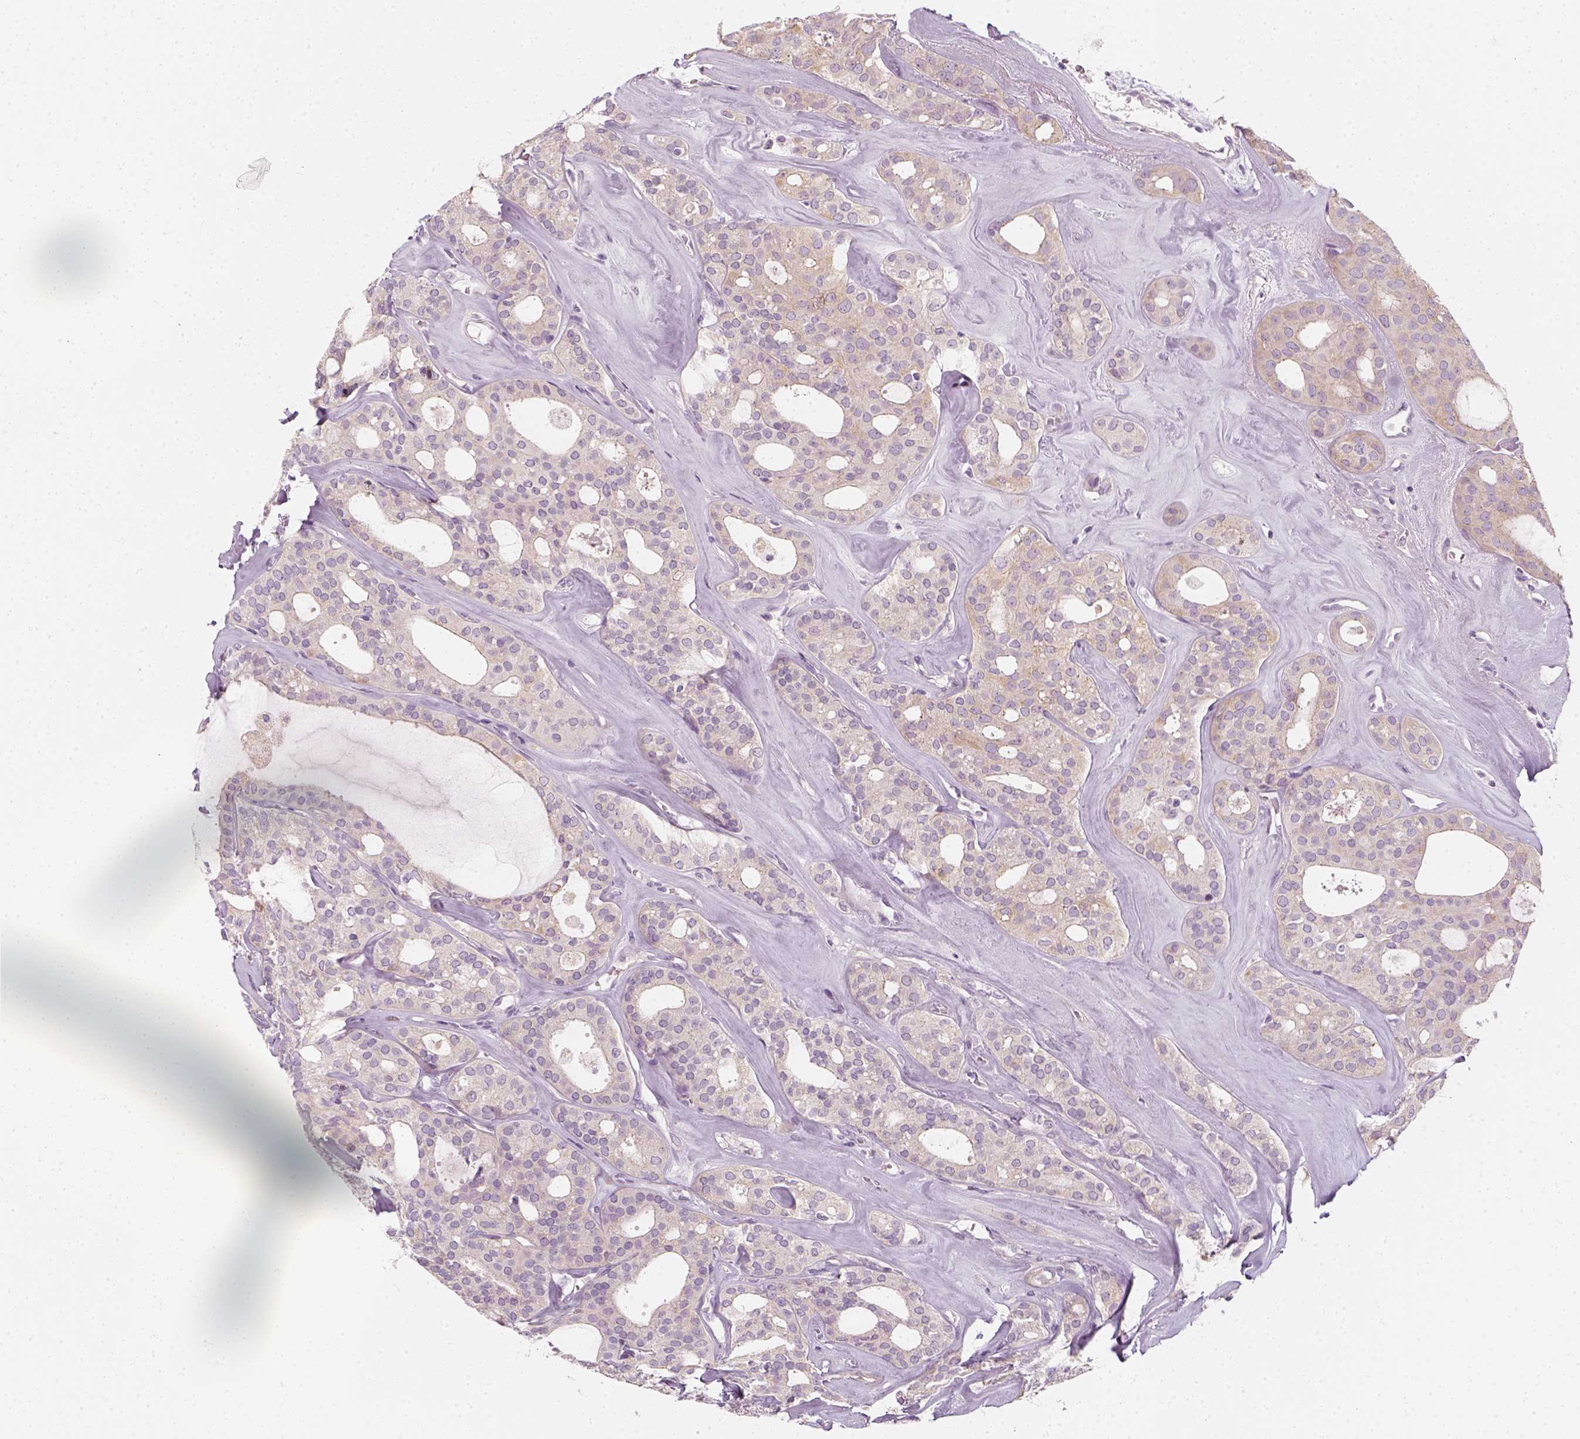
{"staining": {"intensity": "weak", "quantity": "<25%", "location": "cytoplasmic/membranous"}, "tissue": "thyroid cancer", "cell_type": "Tumor cells", "image_type": "cancer", "snomed": [{"axis": "morphology", "description": "Follicular adenoma carcinoma, NOS"}, {"axis": "topography", "description": "Thyroid gland"}], "caption": "Human follicular adenoma carcinoma (thyroid) stained for a protein using immunohistochemistry demonstrates no positivity in tumor cells.", "gene": "PRAME", "patient": {"sex": "male", "age": 75}}